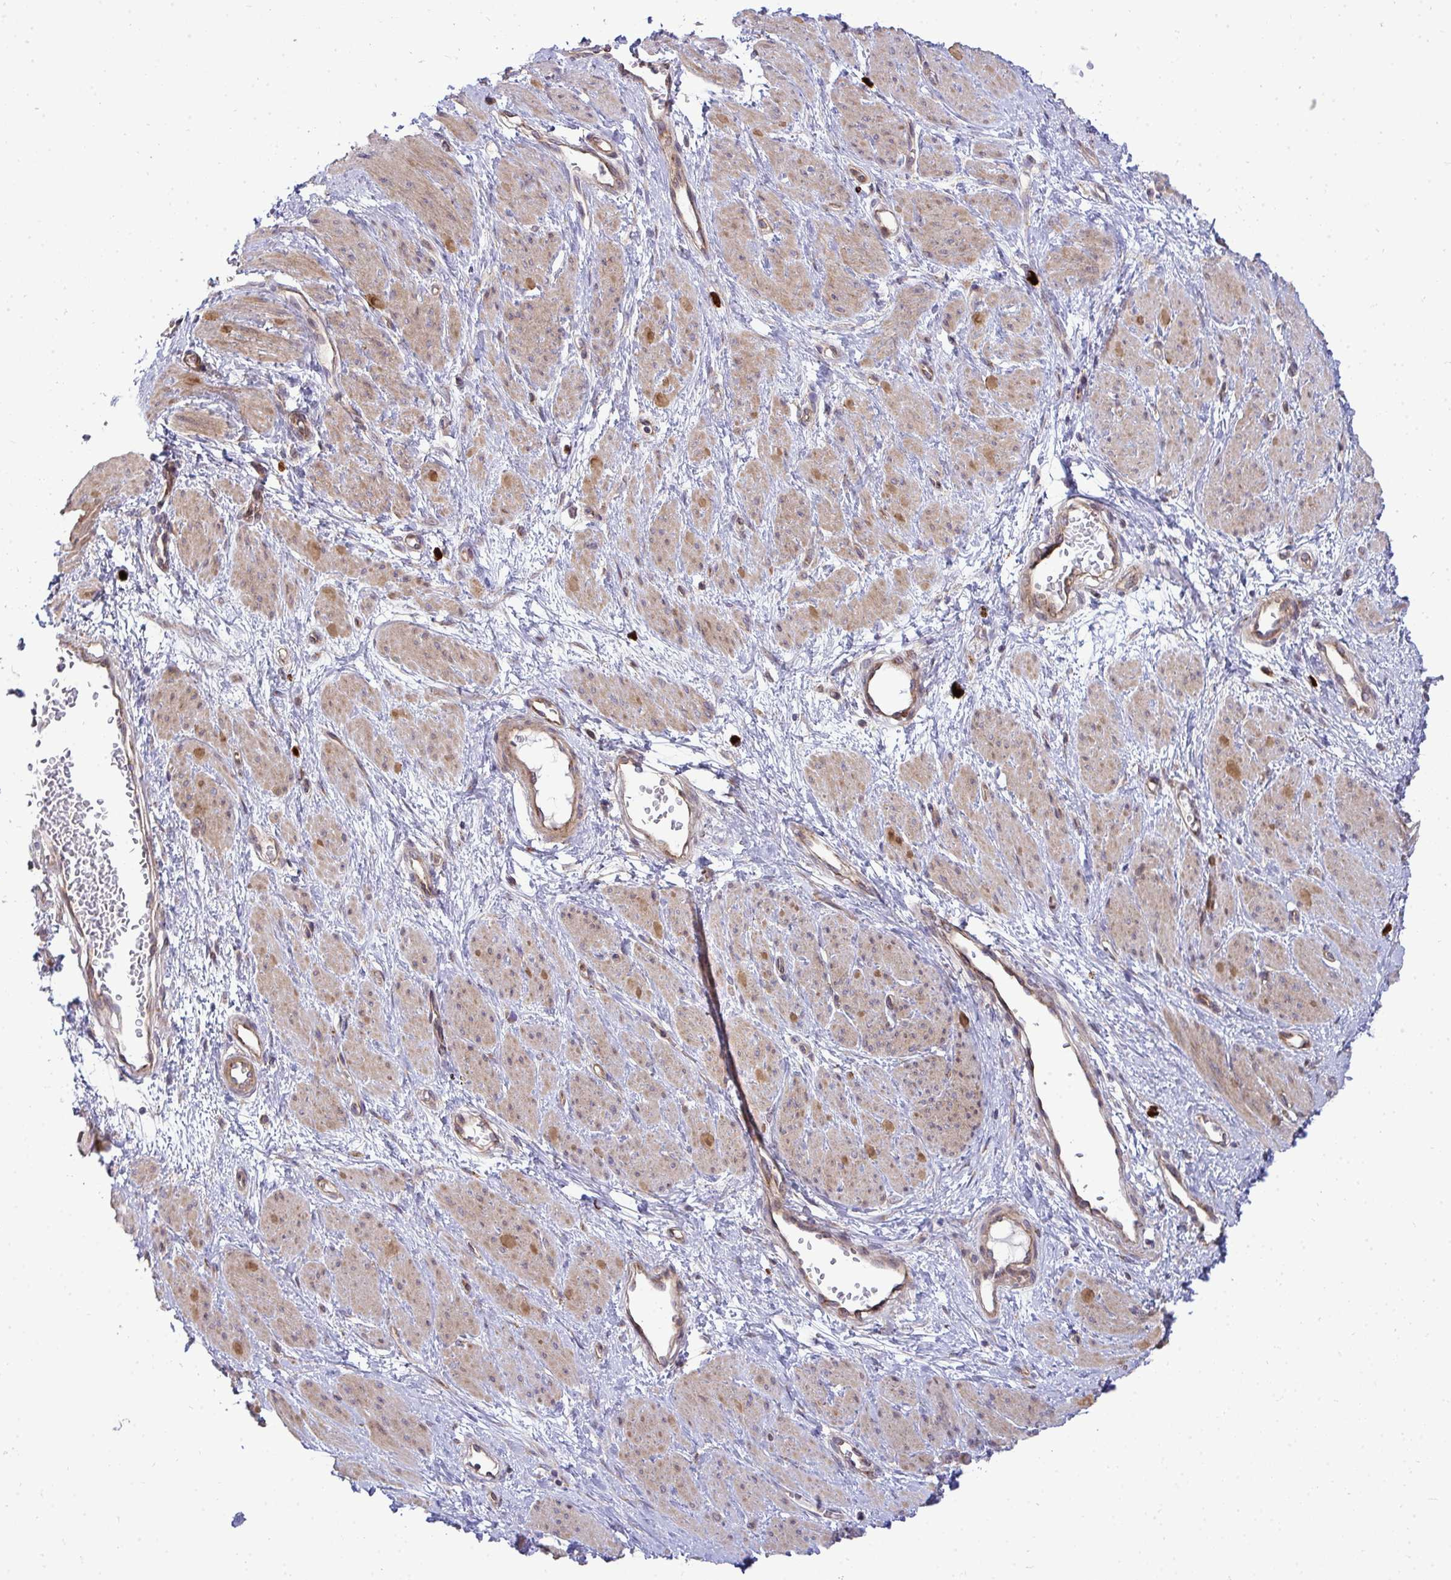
{"staining": {"intensity": "moderate", "quantity": ">75%", "location": "cytoplasmic/membranous"}, "tissue": "smooth muscle", "cell_type": "Smooth muscle cells", "image_type": "normal", "snomed": [{"axis": "morphology", "description": "Normal tissue, NOS"}, {"axis": "topography", "description": "Smooth muscle"}, {"axis": "topography", "description": "Uterus"}], "caption": "Immunohistochemical staining of unremarkable human smooth muscle shows medium levels of moderate cytoplasmic/membranous staining in about >75% of smooth muscle cells. (brown staining indicates protein expression, while blue staining denotes nuclei).", "gene": "SH2D1B", "patient": {"sex": "female", "age": 39}}